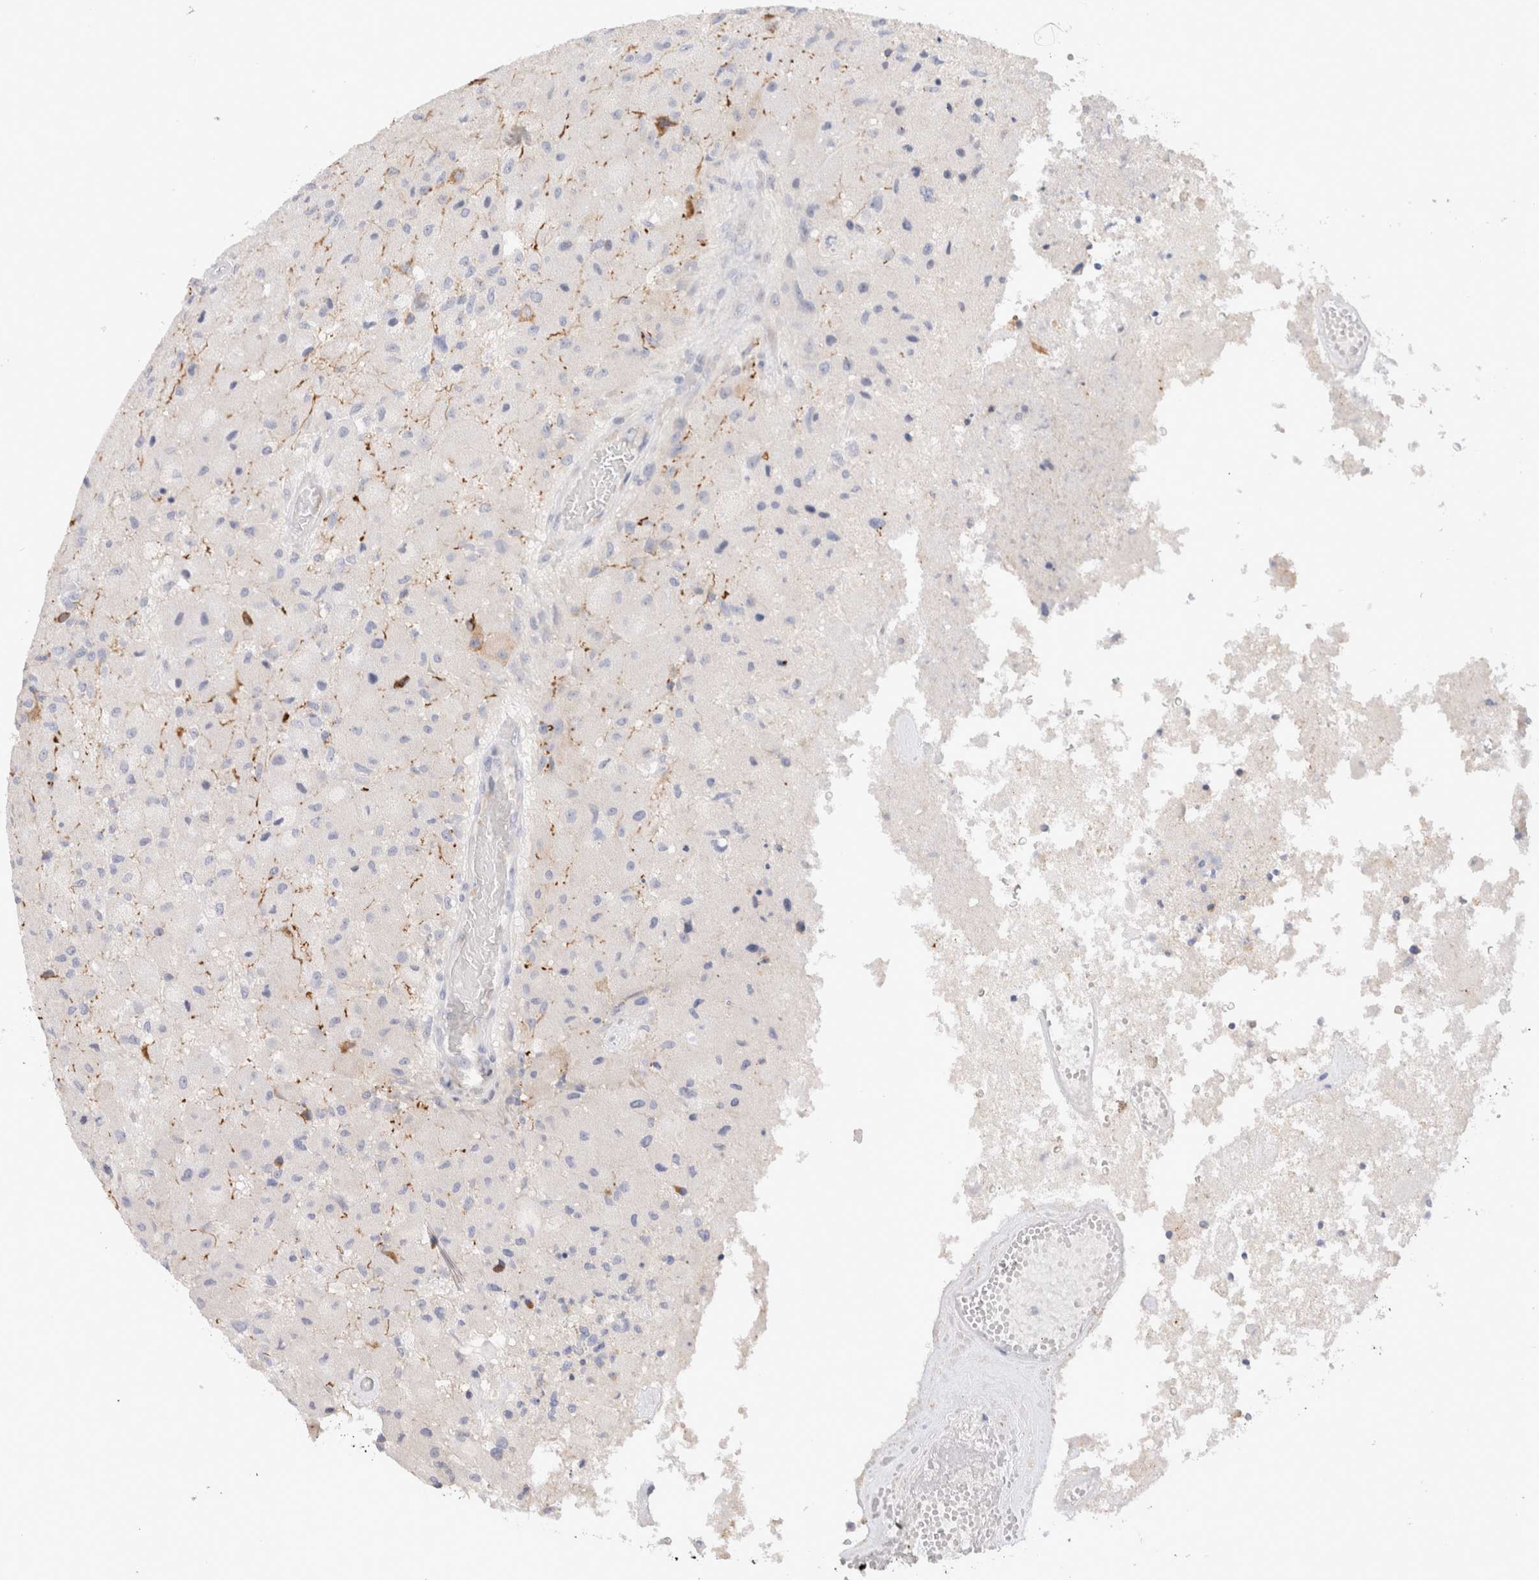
{"staining": {"intensity": "negative", "quantity": "none", "location": "none"}, "tissue": "glioma", "cell_type": "Tumor cells", "image_type": "cancer", "snomed": [{"axis": "morphology", "description": "Normal tissue, NOS"}, {"axis": "morphology", "description": "Glioma, malignant, High grade"}, {"axis": "topography", "description": "Cerebral cortex"}], "caption": "Glioma was stained to show a protein in brown. There is no significant staining in tumor cells.", "gene": "GADD45G", "patient": {"sex": "male", "age": 77}}